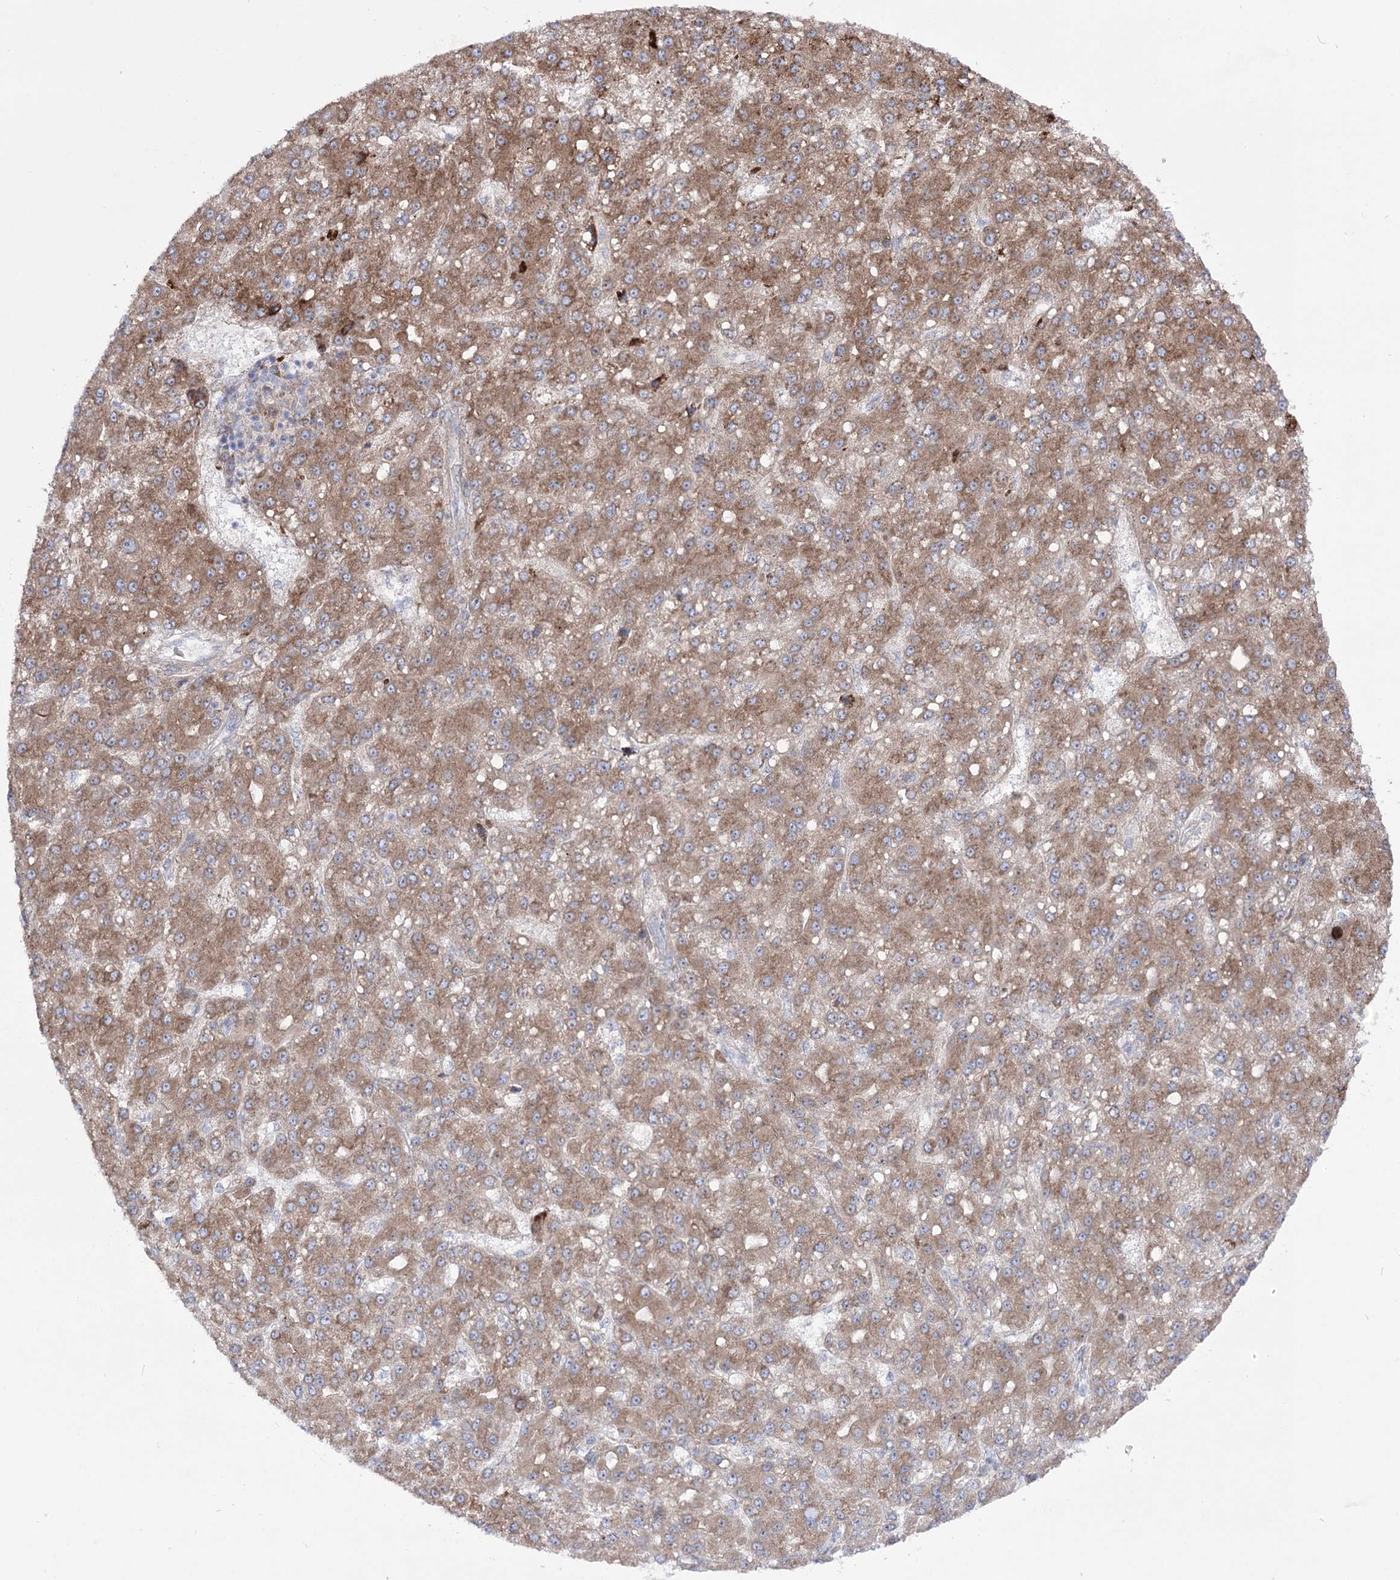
{"staining": {"intensity": "moderate", "quantity": ">75%", "location": "cytoplasmic/membranous"}, "tissue": "liver cancer", "cell_type": "Tumor cells", "image_type": "cancer", "snomed": [{"axis": "morphology", "description": "Carcinoma, Hepatocellular, NOS"}, {"axis": "topography", "description": "Liver"}], "caption": "A brown stain labels moderate cytoplasmic/membranous staining of a protein in human liver cancer tumor cells. (brown staining indicates protein expression, while blue staining denotes nuclei).", "gene": "METTL5", "patient": {"sex": "male", "age": 67}}